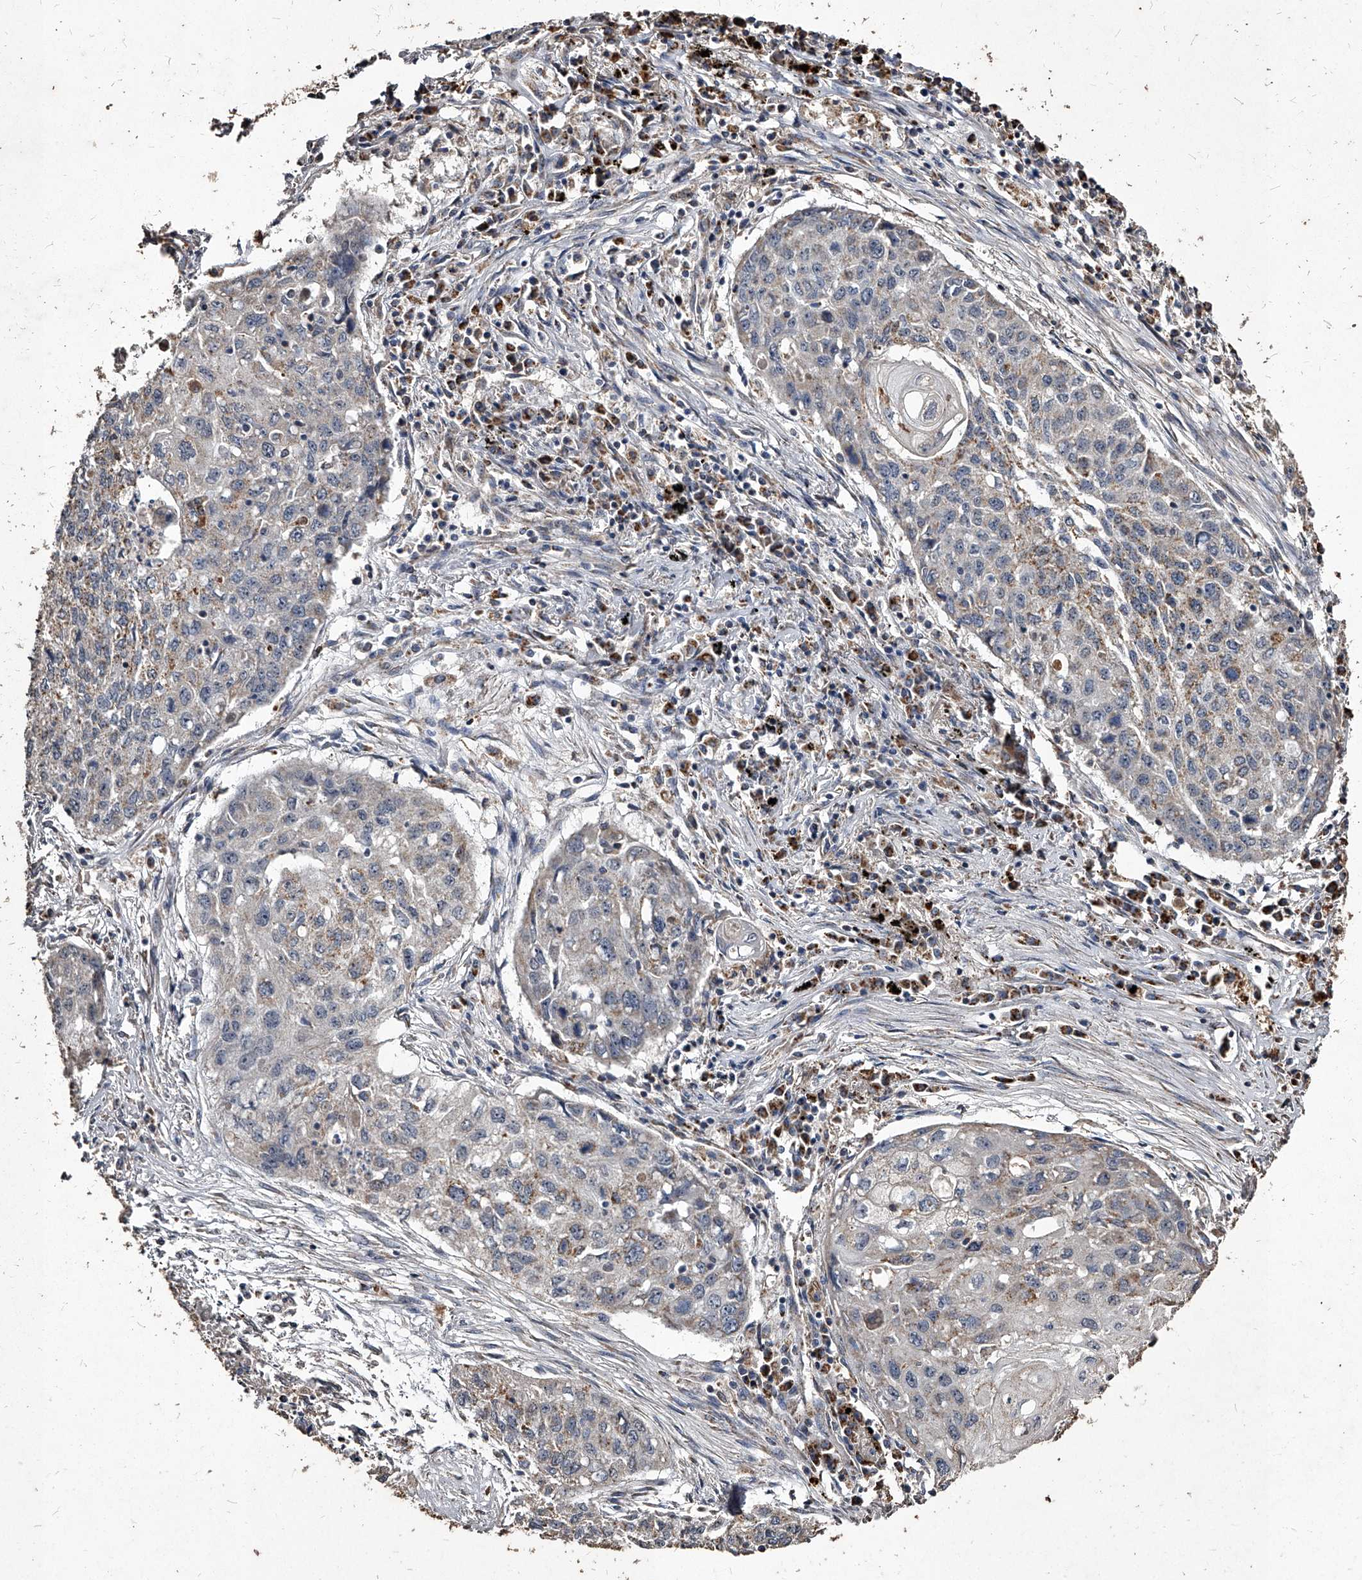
{"staining": {"intensity": "weak", "quantity": "<25%", "location": "cytoplasmic/membranous"}, "tissue": "lung cancer", "cell_type": "Tumor cells", "image_type": "cancer", "snomed": [{"axis": "morphology", "description": "Squamous cell carcinoma, NOS"}, {"axis": "topography", "description": "Lung"}], "caption": "The photomicrograph exhibits no significant positivity in tumor cells of lung squamous cell carcinoma.", "gene": "GPR183", "patient": {"sex": "female", "age": 63}}